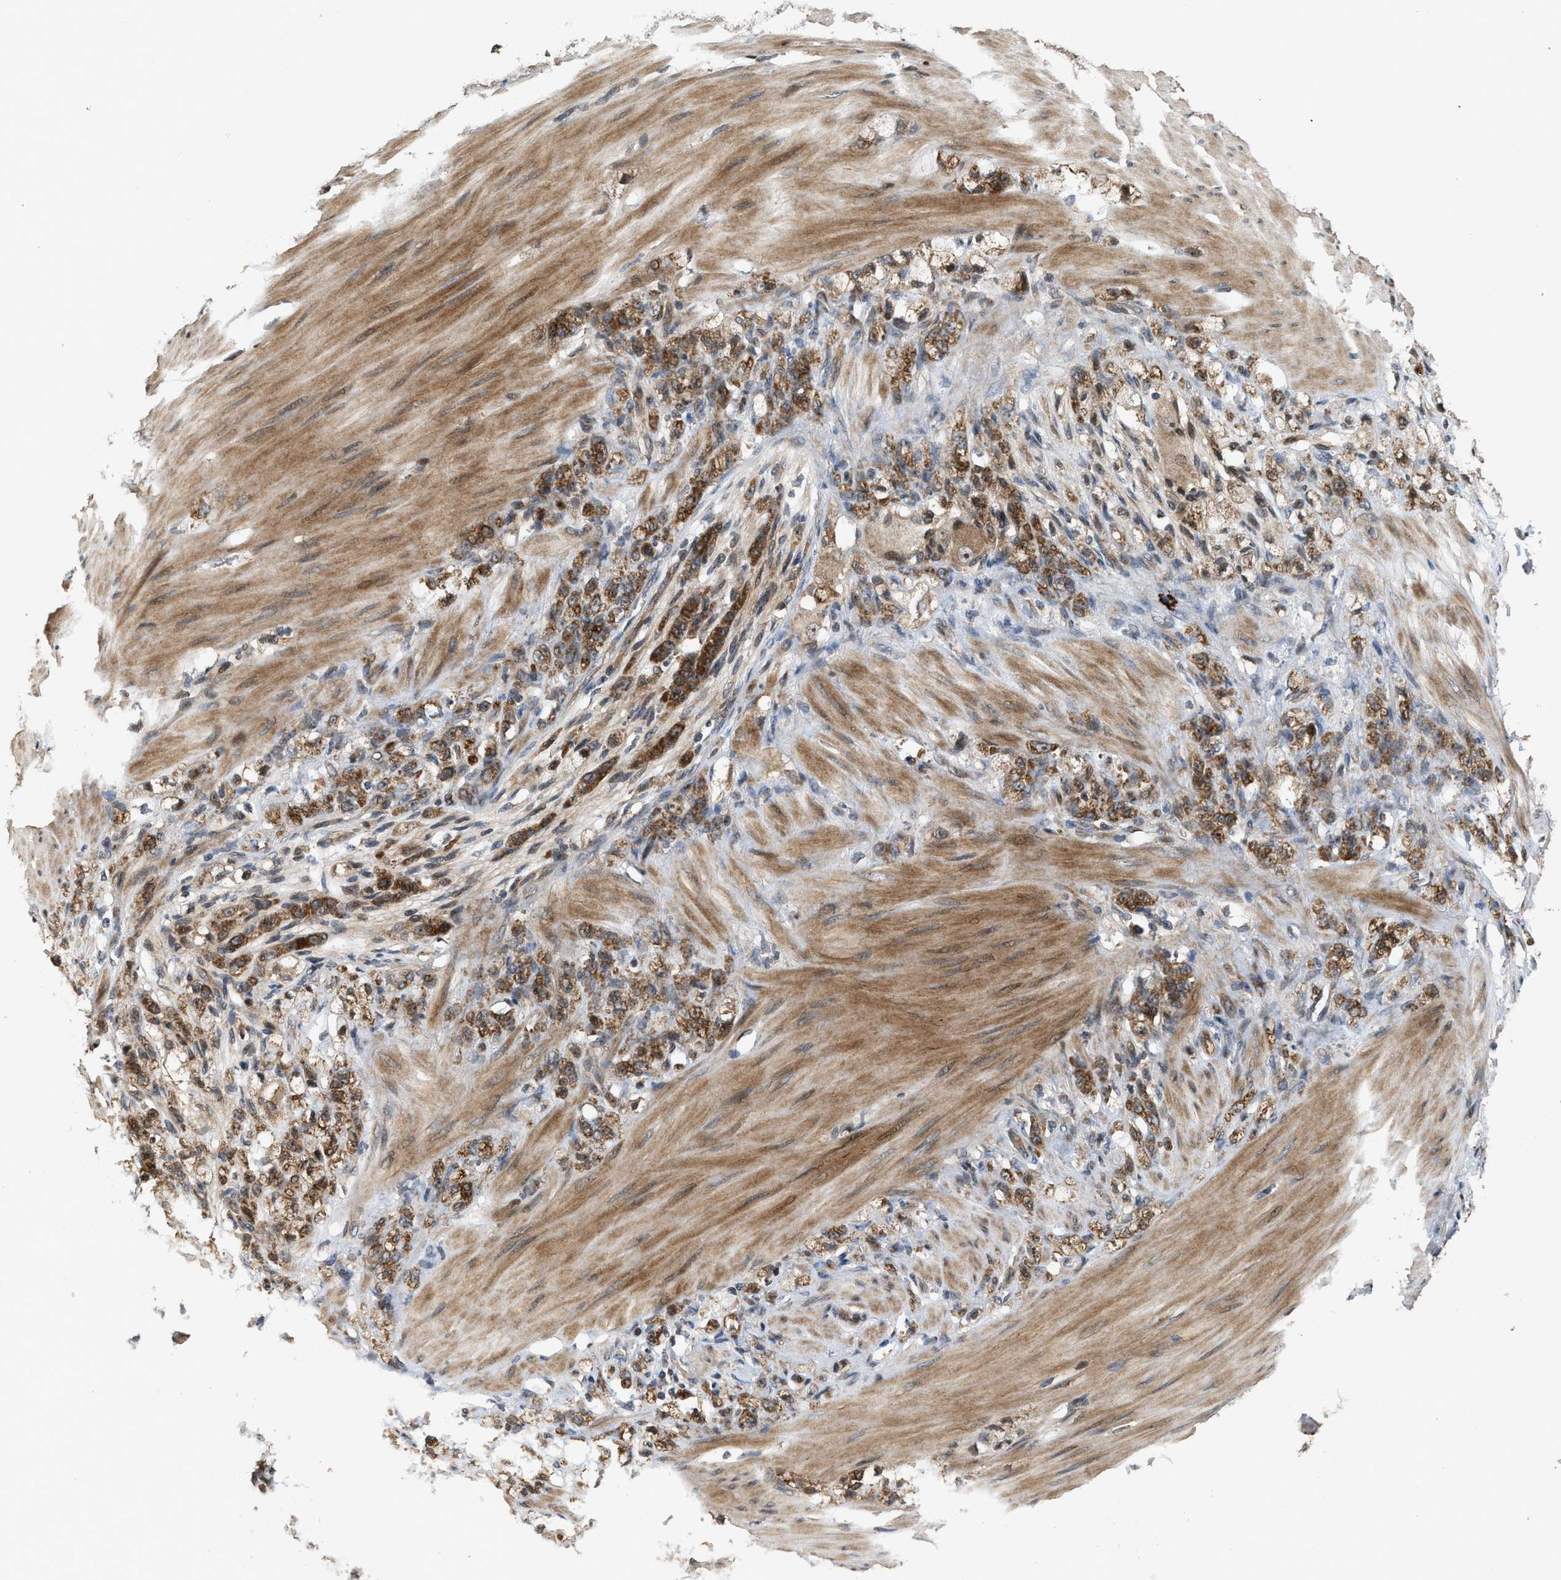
{"staining": {"intensity": "moderate", "quantity": ">75%", "location": "cytoplasmic/membranous"}, "tissue": "stomach cancer", "cell_type": "Tumor cells", "image_type": "cancer", "snomed": [{"axis": "morphology", "description": "Adenocarcinoma, NOS"}, {"axis": "topography", "description": "Stomach"}], "caption": "A medium amount of moderate cytoplasmic/membranous positivity is seen in about >75% of tumor cells in stomach adenocarcinoma tissue.", "gene": "ELP2", "patient": {"sex": "male", "age": 82}}